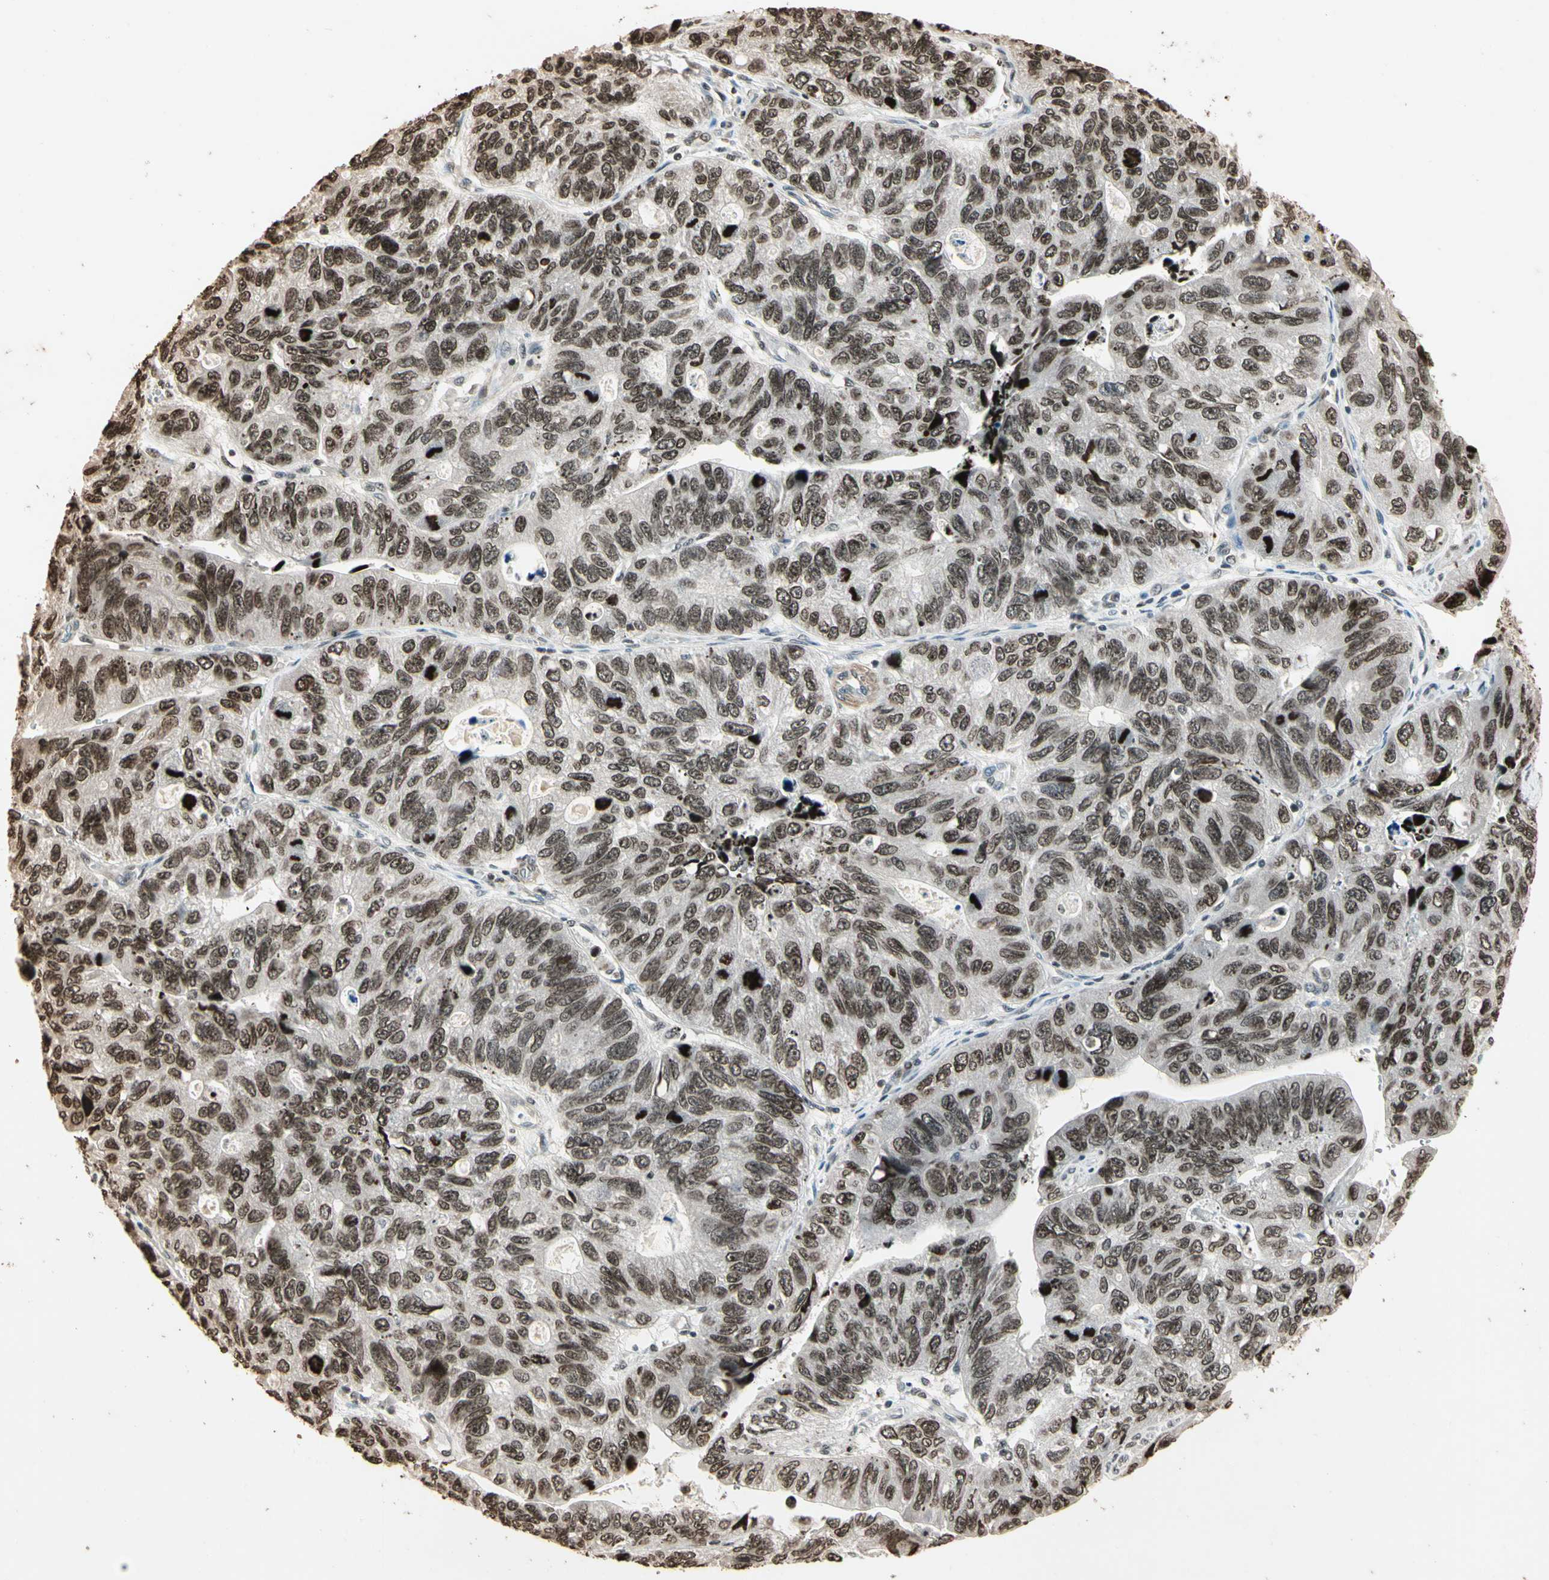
{"staining": {"intensity": "moderate", "quantity": "25%-75%", "location": "cytoplasmic/membranous,nuclear"}, "tissue": "stomach cancer", "cell_type": "Tumor cells", "image_type": "cancer", "snomed": [{"axis": "morphology", "description": "Adenocarcinoma, NOS"}, {"axis": "topography", "description": "Stomach"}], "caption": "There is medium levels of moderate cytoplasmic/membranous and nuclear expression in tumor cells of stomach adenocarcinoma, as demonstrated by immunohistochemical staining (brown color).", "gene": "TOP1", "patient": {"sex": "male", "age": 59}}